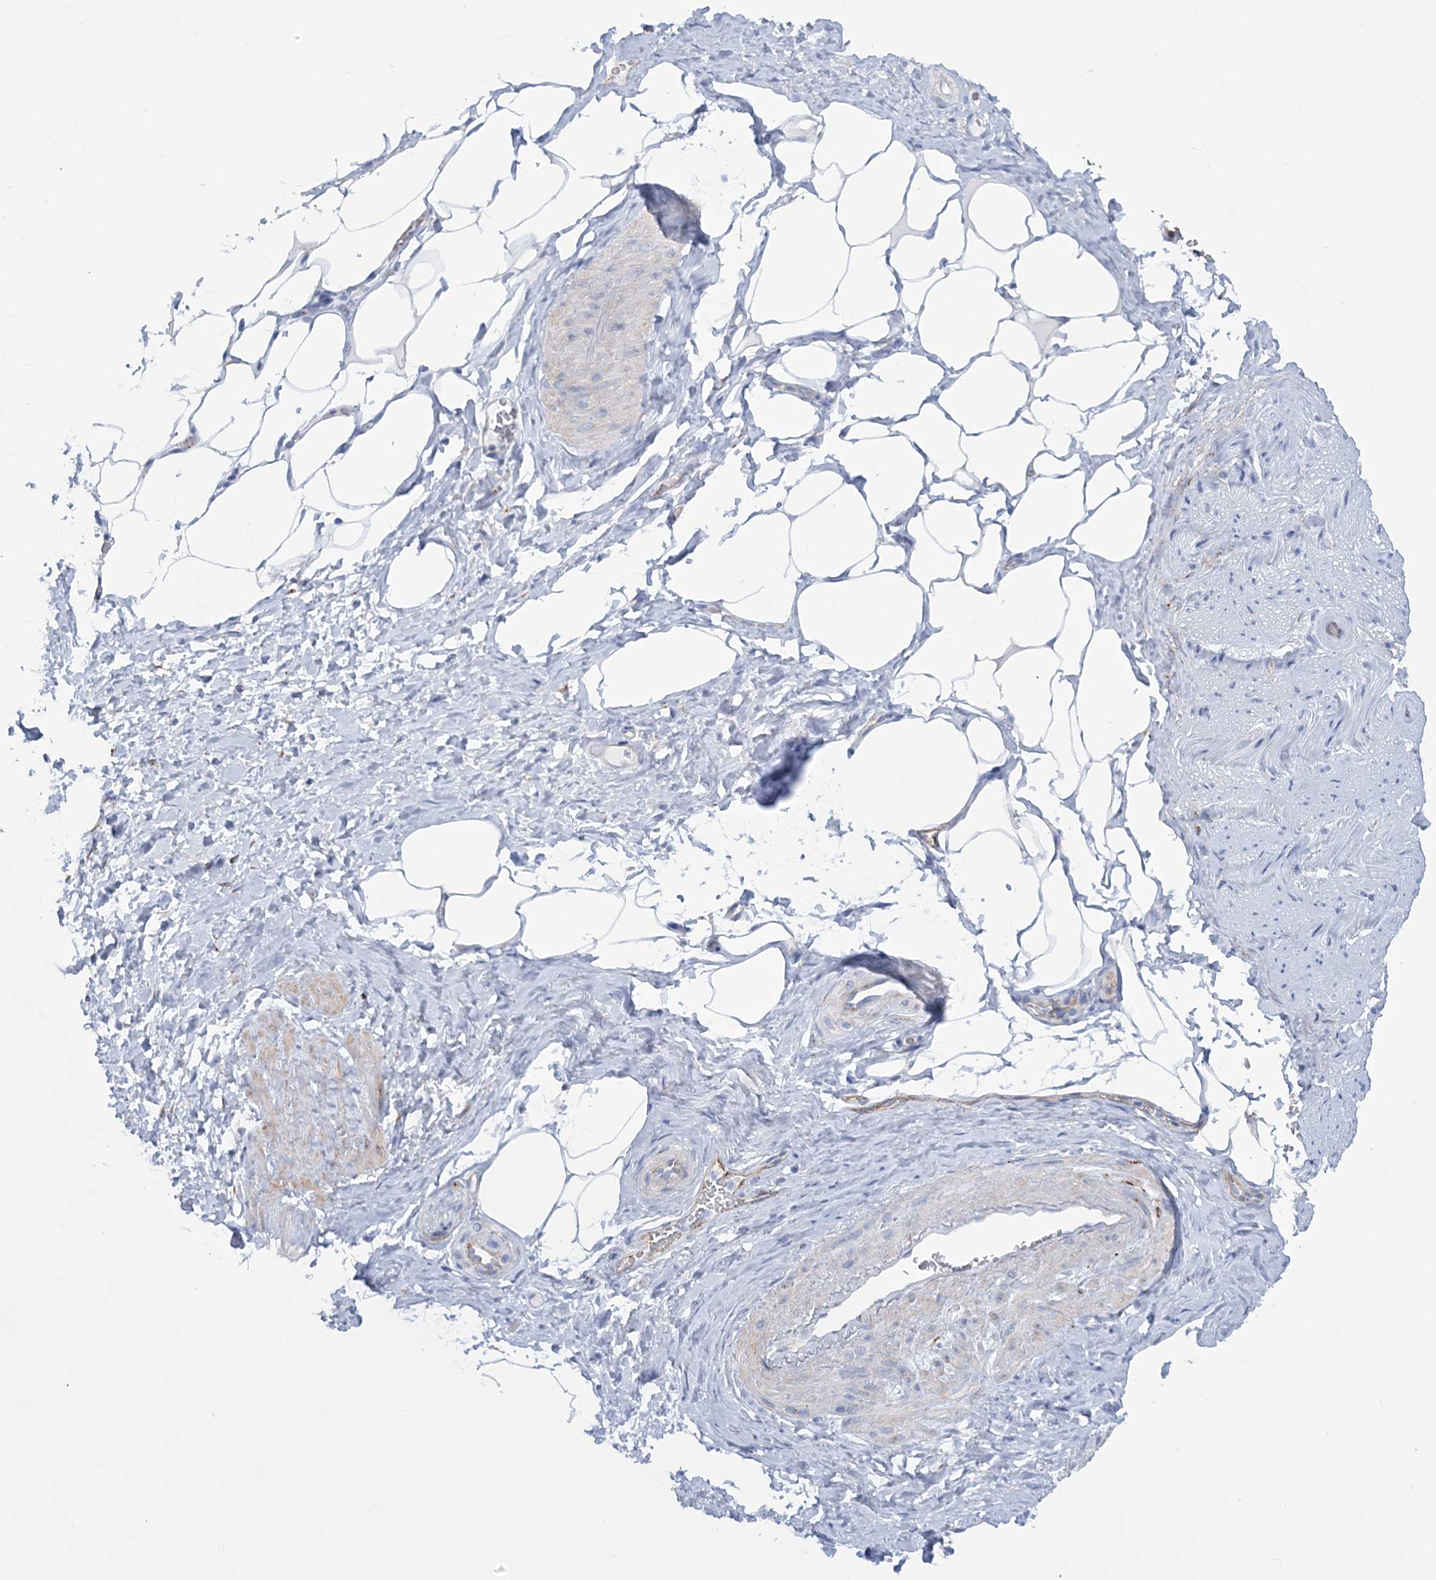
{"staining": {"intensity": "negative", "quantity": "none", "location": "none"}, "tissue": "adipose tissue", "cell_type": "Adipocytes", "image_type": "normal", "snomed": [{"axis": "morphology", "description": "Normal tissue, NOS"}, {"axis": "morphology", "description": "Adenocarcinoma, Low grade"}, {"axis": "topography", "description": "Prostate"}, {"axis": "topography", "description": "Peripheral nerve tissue"}], "caption": "Immunohistochemistry micrograph of benign human adipose tissue stained for a protein (brown), which exhibits no staining in adipocytes. (Stains: DAB (3,3'-diaminobenzidine) immunohistochemistry with hematoxylin counter stain, Microscopy: brightfield microscopy at high magnification).", "gene": "RAB11FIP5", "patient": {"sex": "male", "age": 63}}